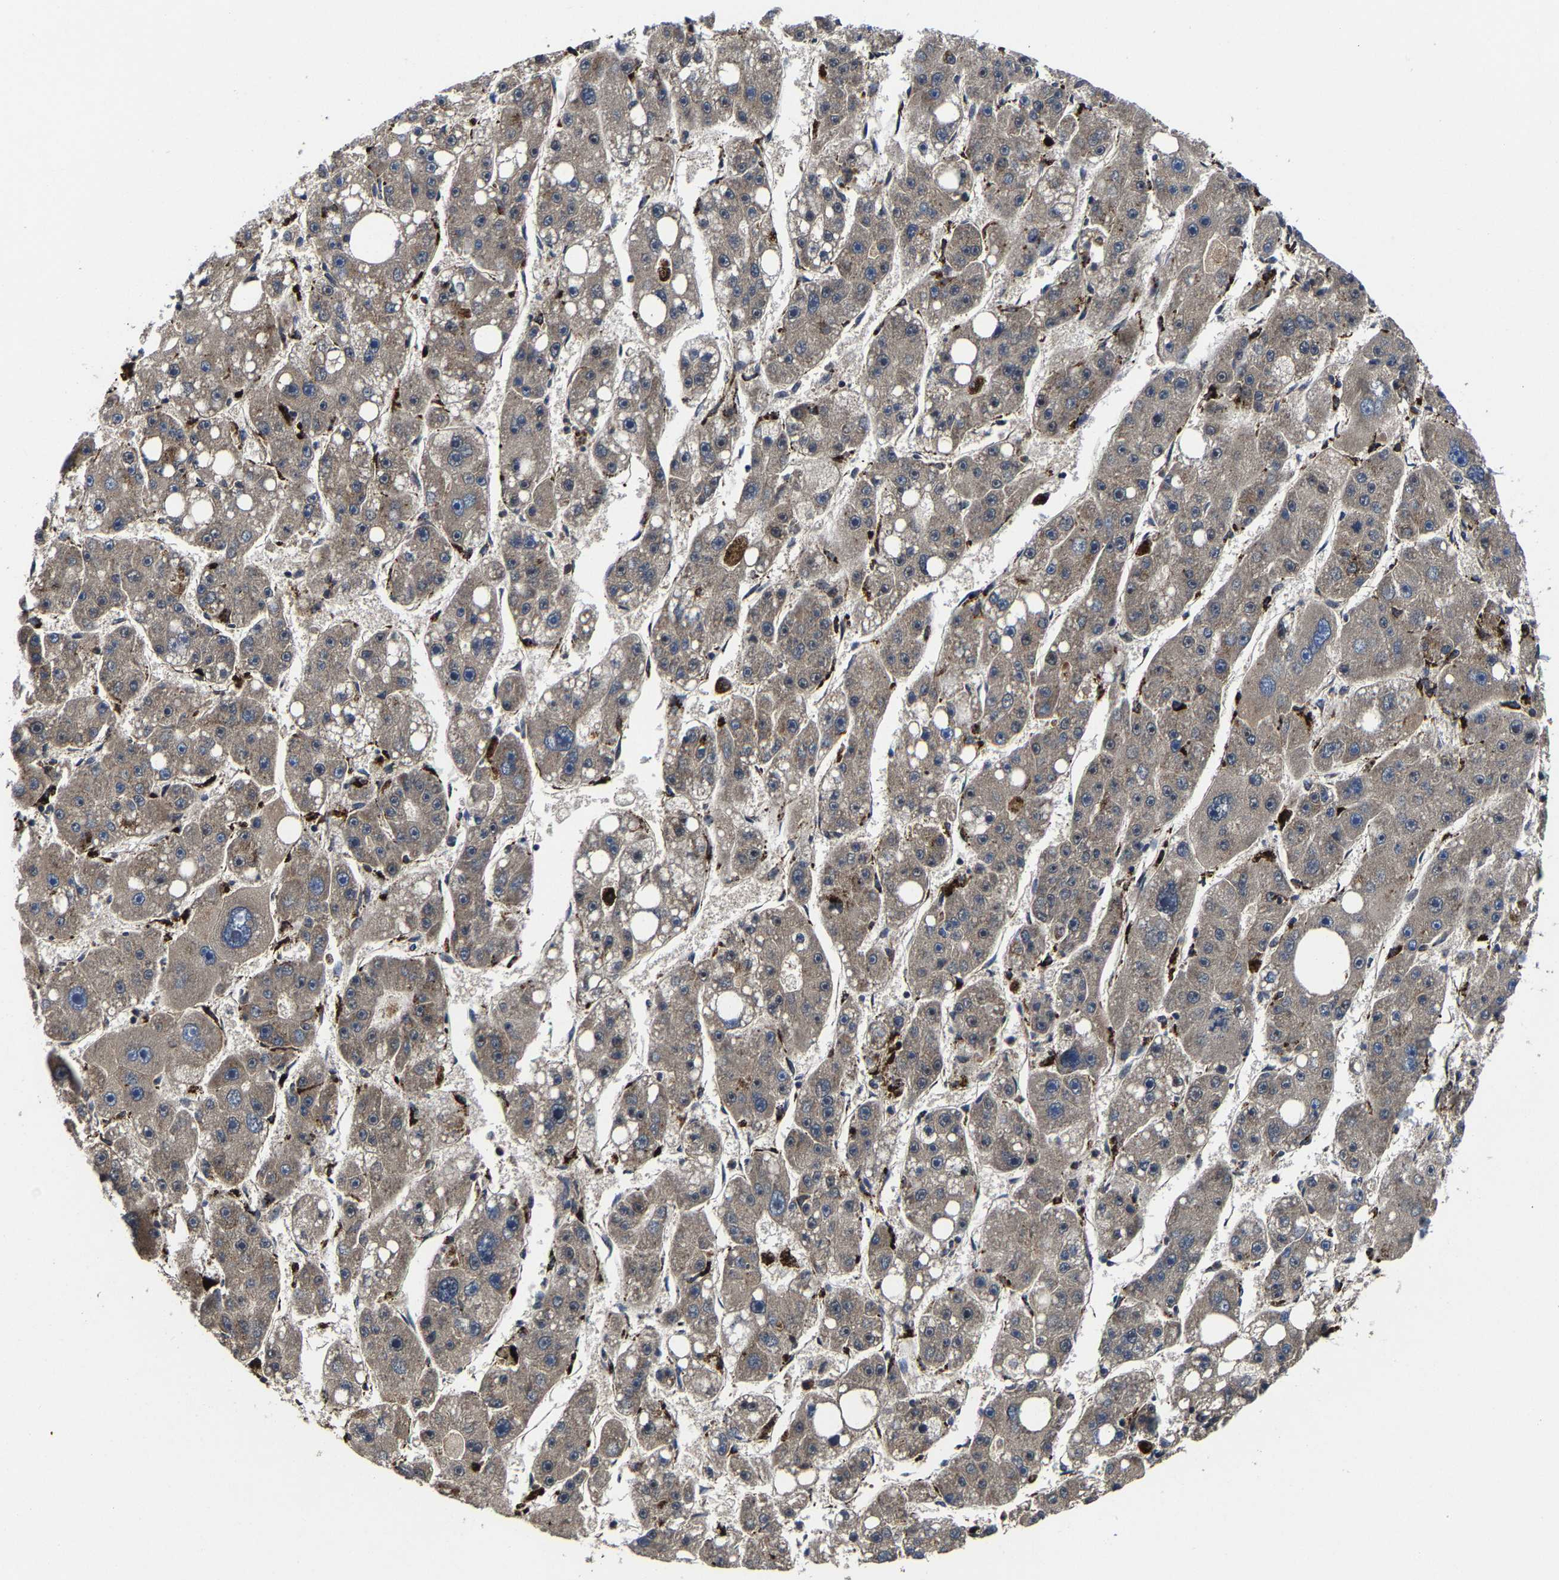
{"staining": {"intensity": "negative", "quantity": "none", "location": "none"}, "tissue": "liver cancer", "cell_type": "Tumor cells", "image_type": "cancer", "snomed": [{"axis": "morphology", "description": "Carcinoma, Hepatocellular, NOS"}, {"axis": "topography", "description": "Liver"}], "caption": "Immunohistochemistry micrograph of neoplastic tissue: human liver hepatocellular carcinoma stained with DAB (3,3'-diaminobenzidine) exhibits no significant protein expression in tumor cells. (Brightfield microscopy of DAB immunohistochemistry at high magnification).", "gene": "ZCCHC7", "patient": {"sex": "female", "age": 61}}